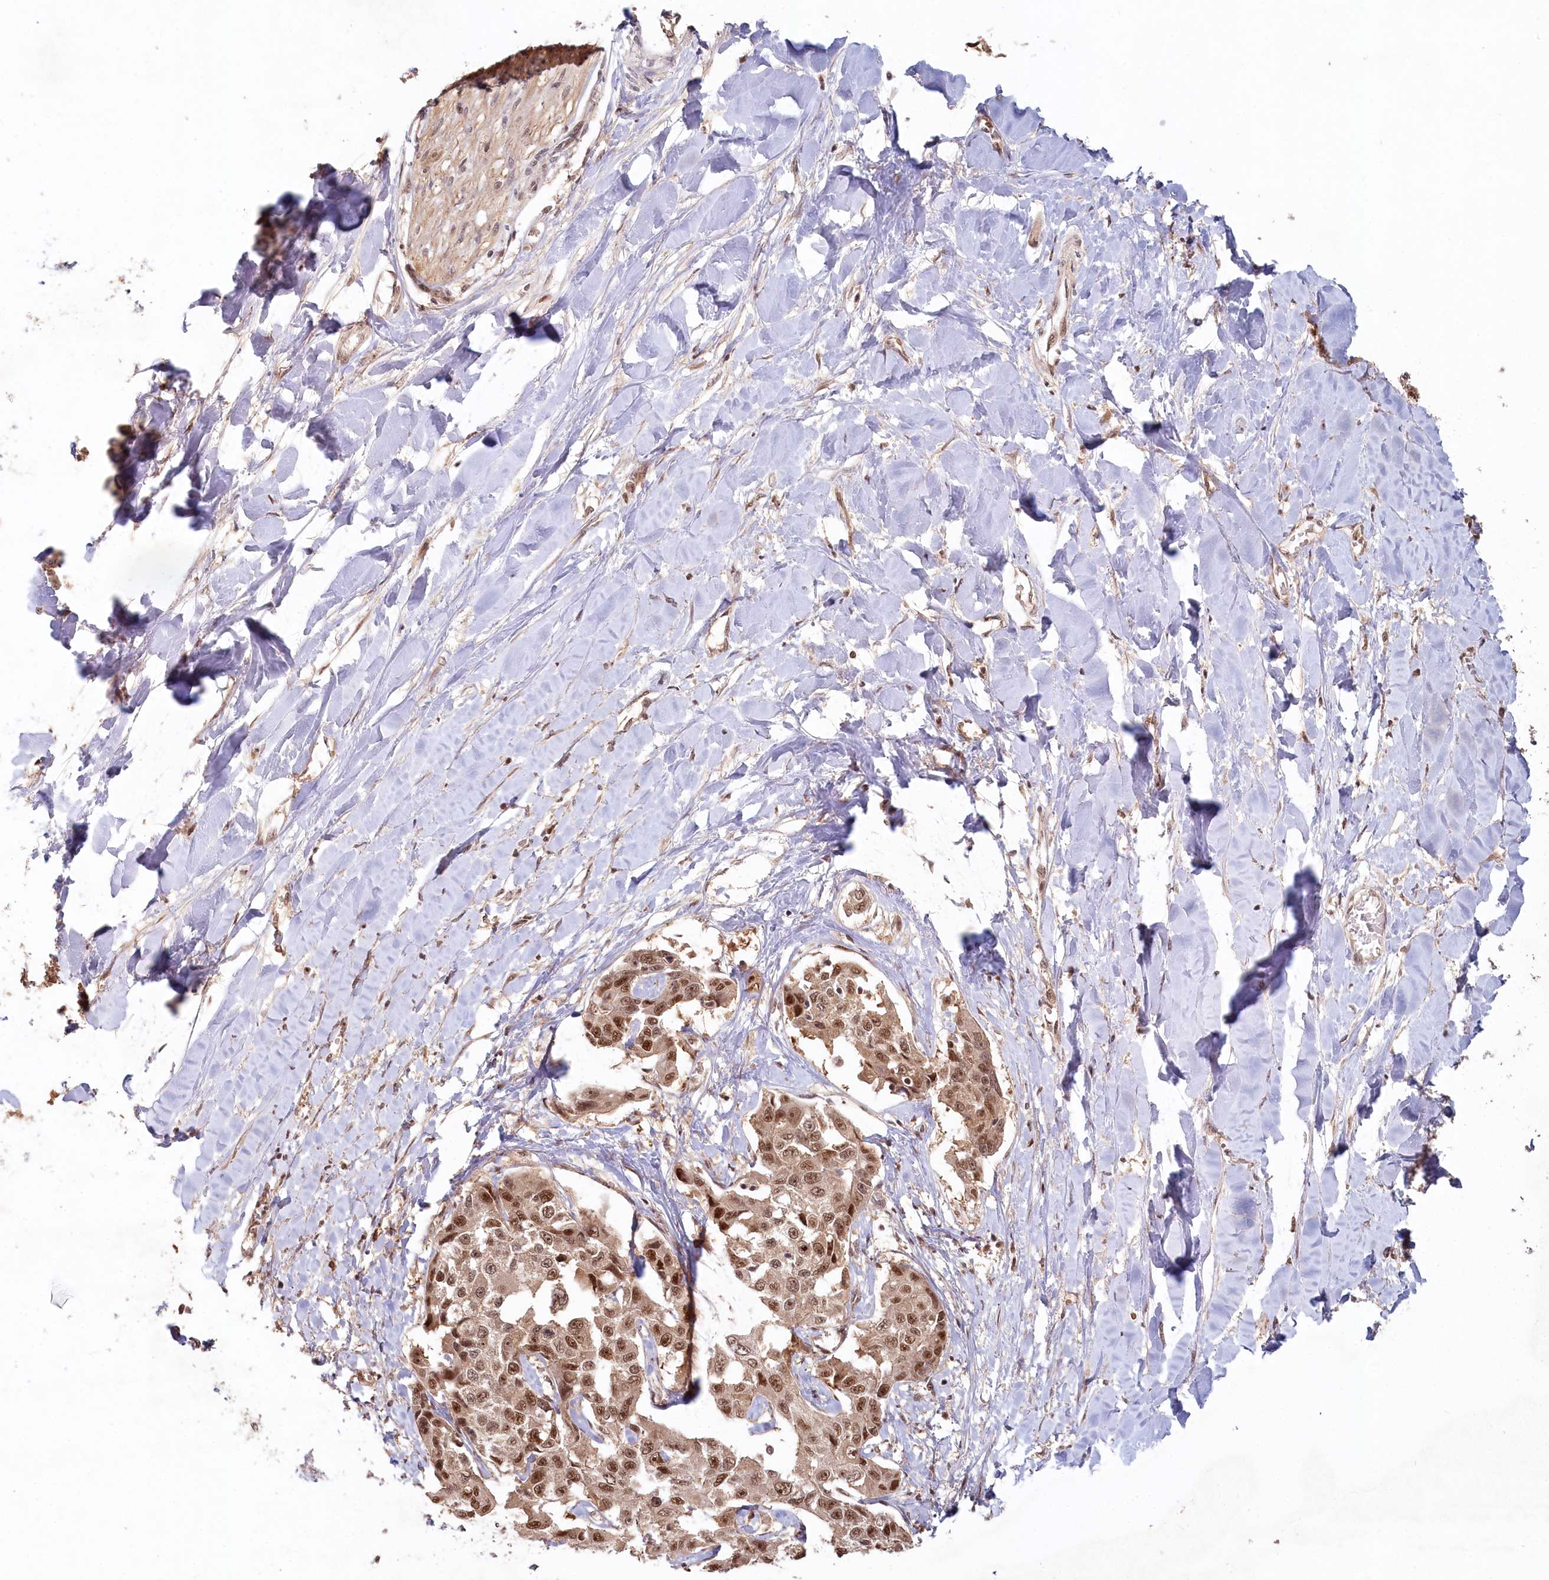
{"staining": {"intensity": "moderate", "quantity": ">75%", "location": "nuclear"}, "tissue": "liver cancer", "cell_type": "Tumor cells", "image_type": "cancer", "snomed": [{"axis": "morphology", "description": "Cholangiocarcinoma"}, {"axis": "topography", "description": "Liver"}], "caption": "The immunohistochemical stain shows moderate nuclear positivity in tumor cells of cholangiocarcinoma (liver) tissue.", "gene": "WAPL", "patient": {"sex": "male", "age": 59}}